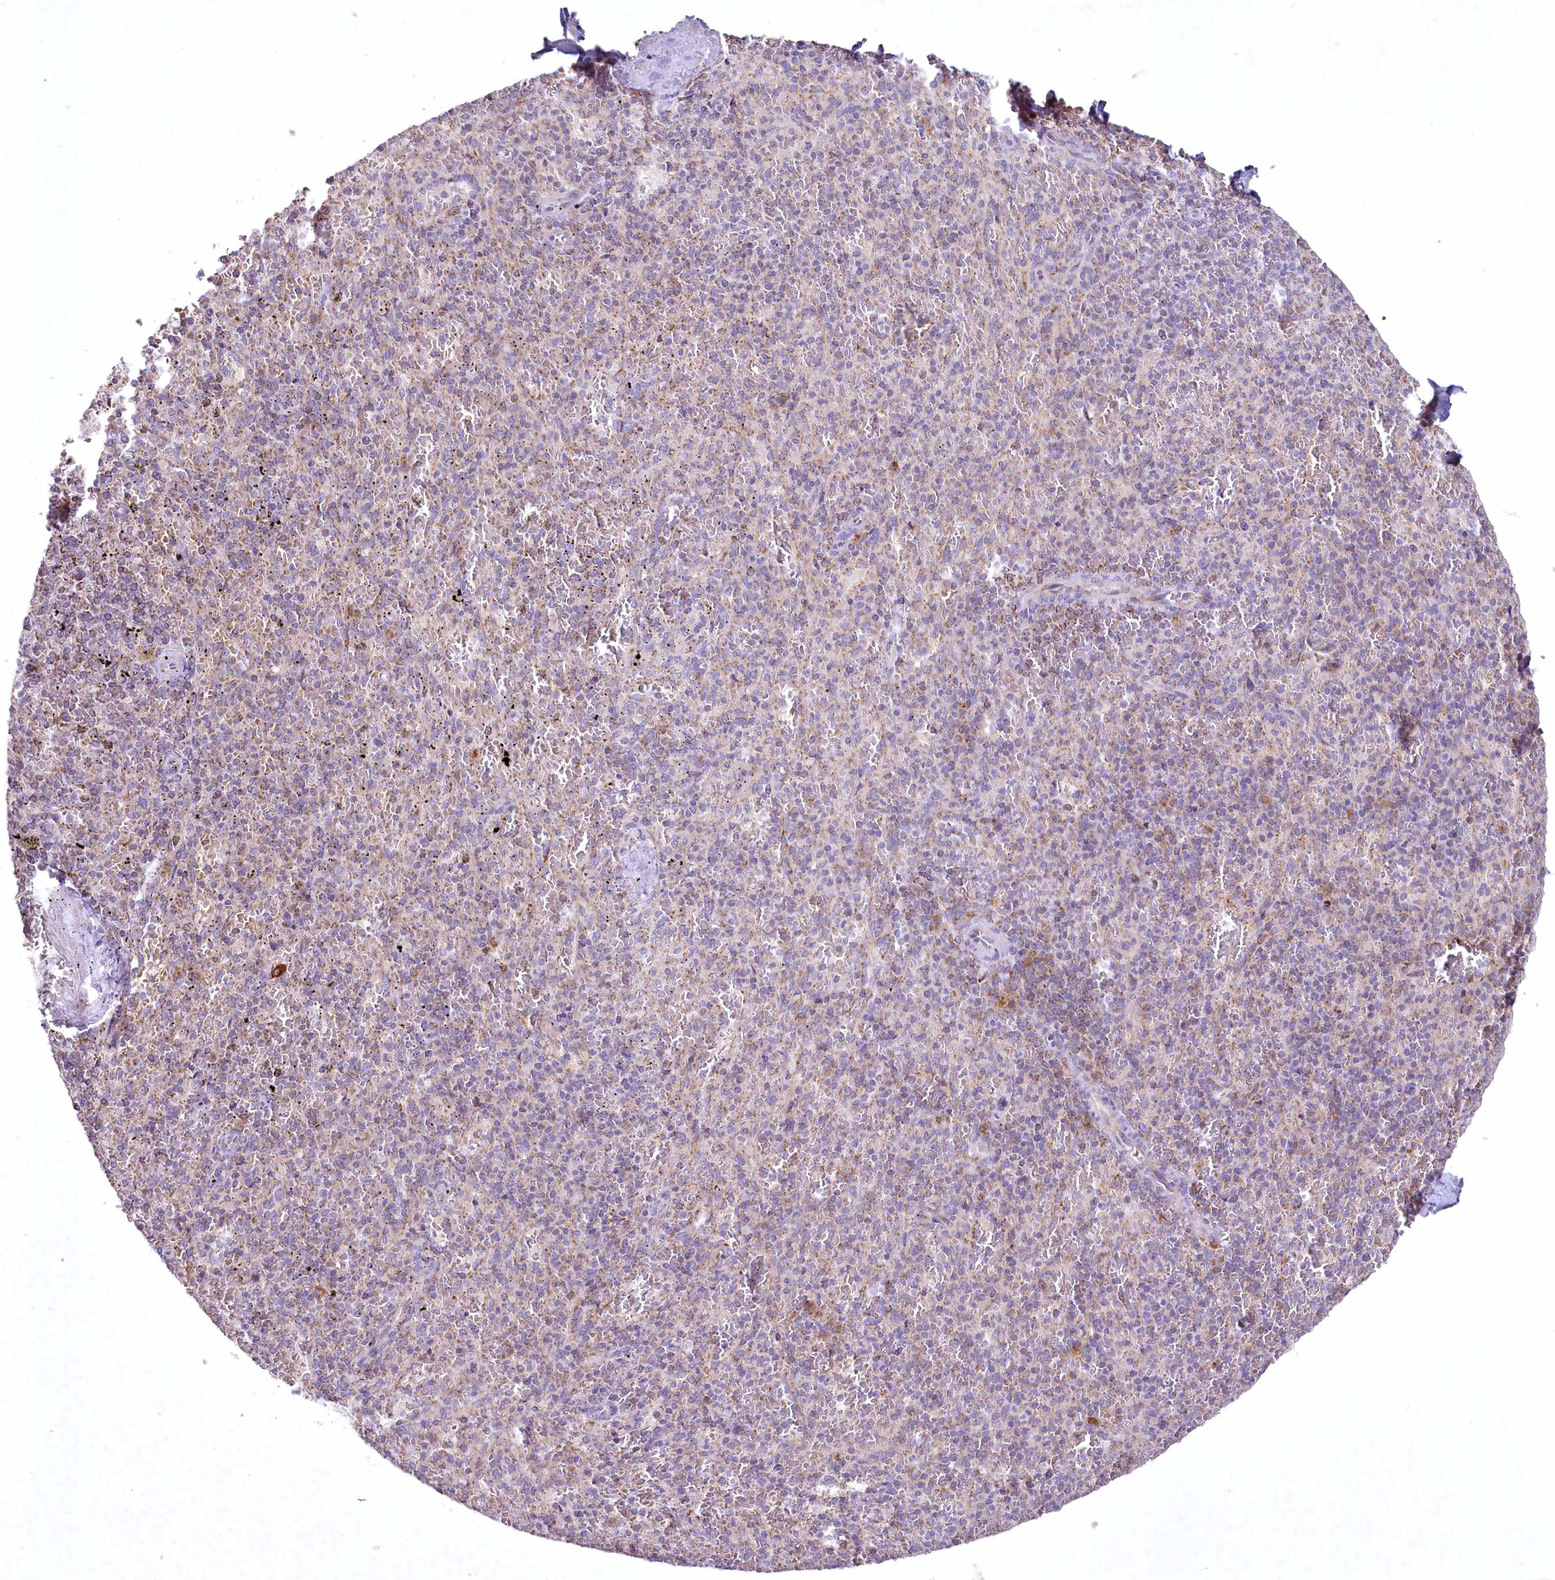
{"staining": {"intensity": "weak", "quantity": "25%-75%", "location": "cytoplasmic/membranous"}, "tissue": "spleen", "cell_type": "Cells in red pulp", "image_type": "normal", "snomed": [{"axis": "morphology", "description": "Normal tissue, NOS"}, {"axis": "topography", "description": "Spleen"}], "caption": "Immunohistochemistry (IHC) of normal spleen shows low levels of weak cytoplasmic/membranous staining in approximately 25%-75% of cells in red pulp.", "gene": "MRPL44", "patient": {"sex": "male", "age": 82}}